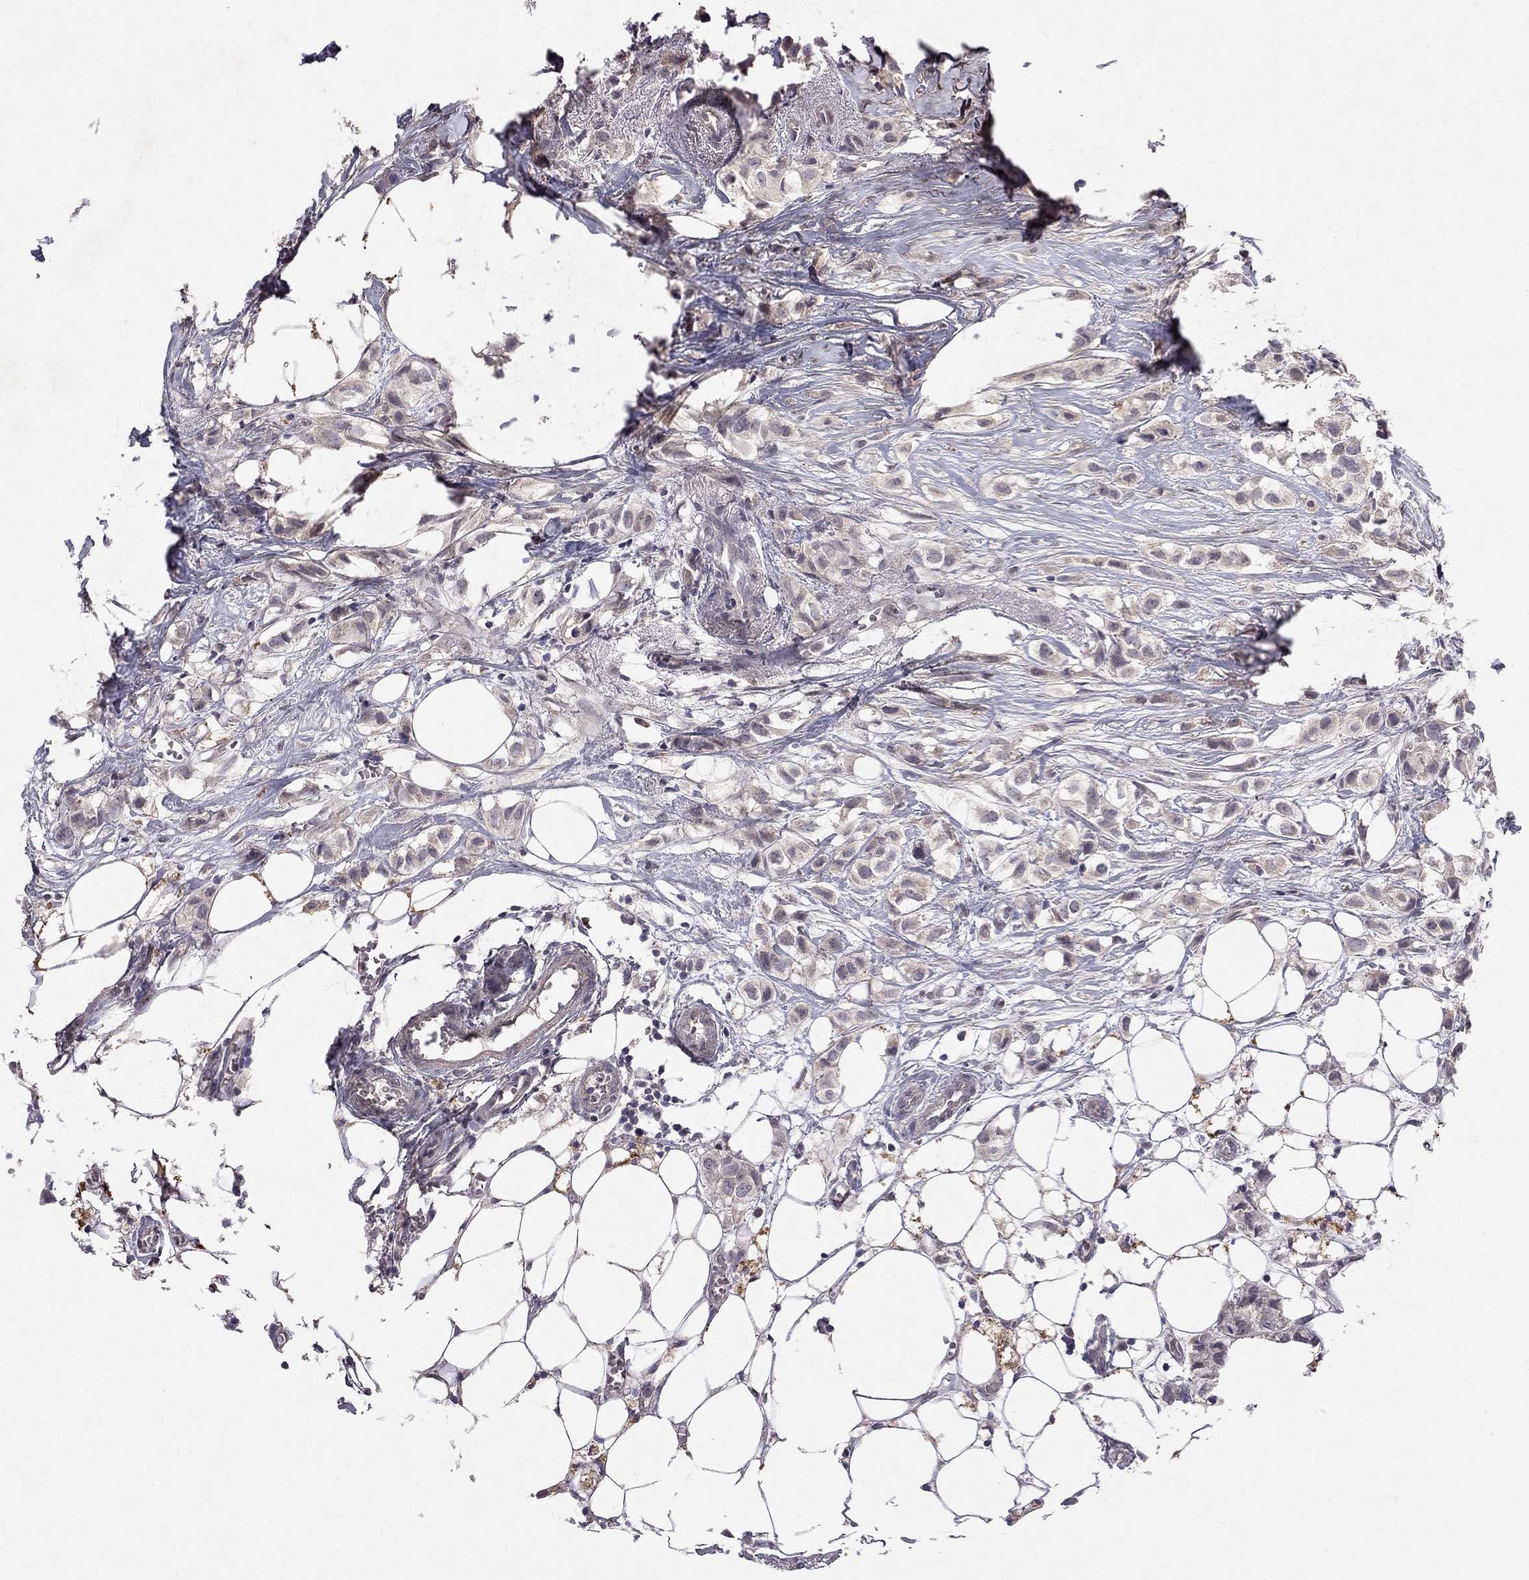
{"staining": {"intensity": "weak", "quantity": "25%-75%", "location": "cytoplasmic/membranous"}, "tissue": "breast cancer", "cell_type": "Tumor cells", "image_type": "cancer", "snomed": [{"axis": "morphology", "description": "Duct carcinoma"}, {"axis": "topography", "description": "Breast"}], "caption": "Approximately 25%-75% of tumor cells in human breast infiltrating ductal carcinoma display weak cytoplasmic/membranous protein staining as visualized by brown immunohistochemical staining.", "gene": "ESR2", "patient": {"sex": "female", "age": 85}}